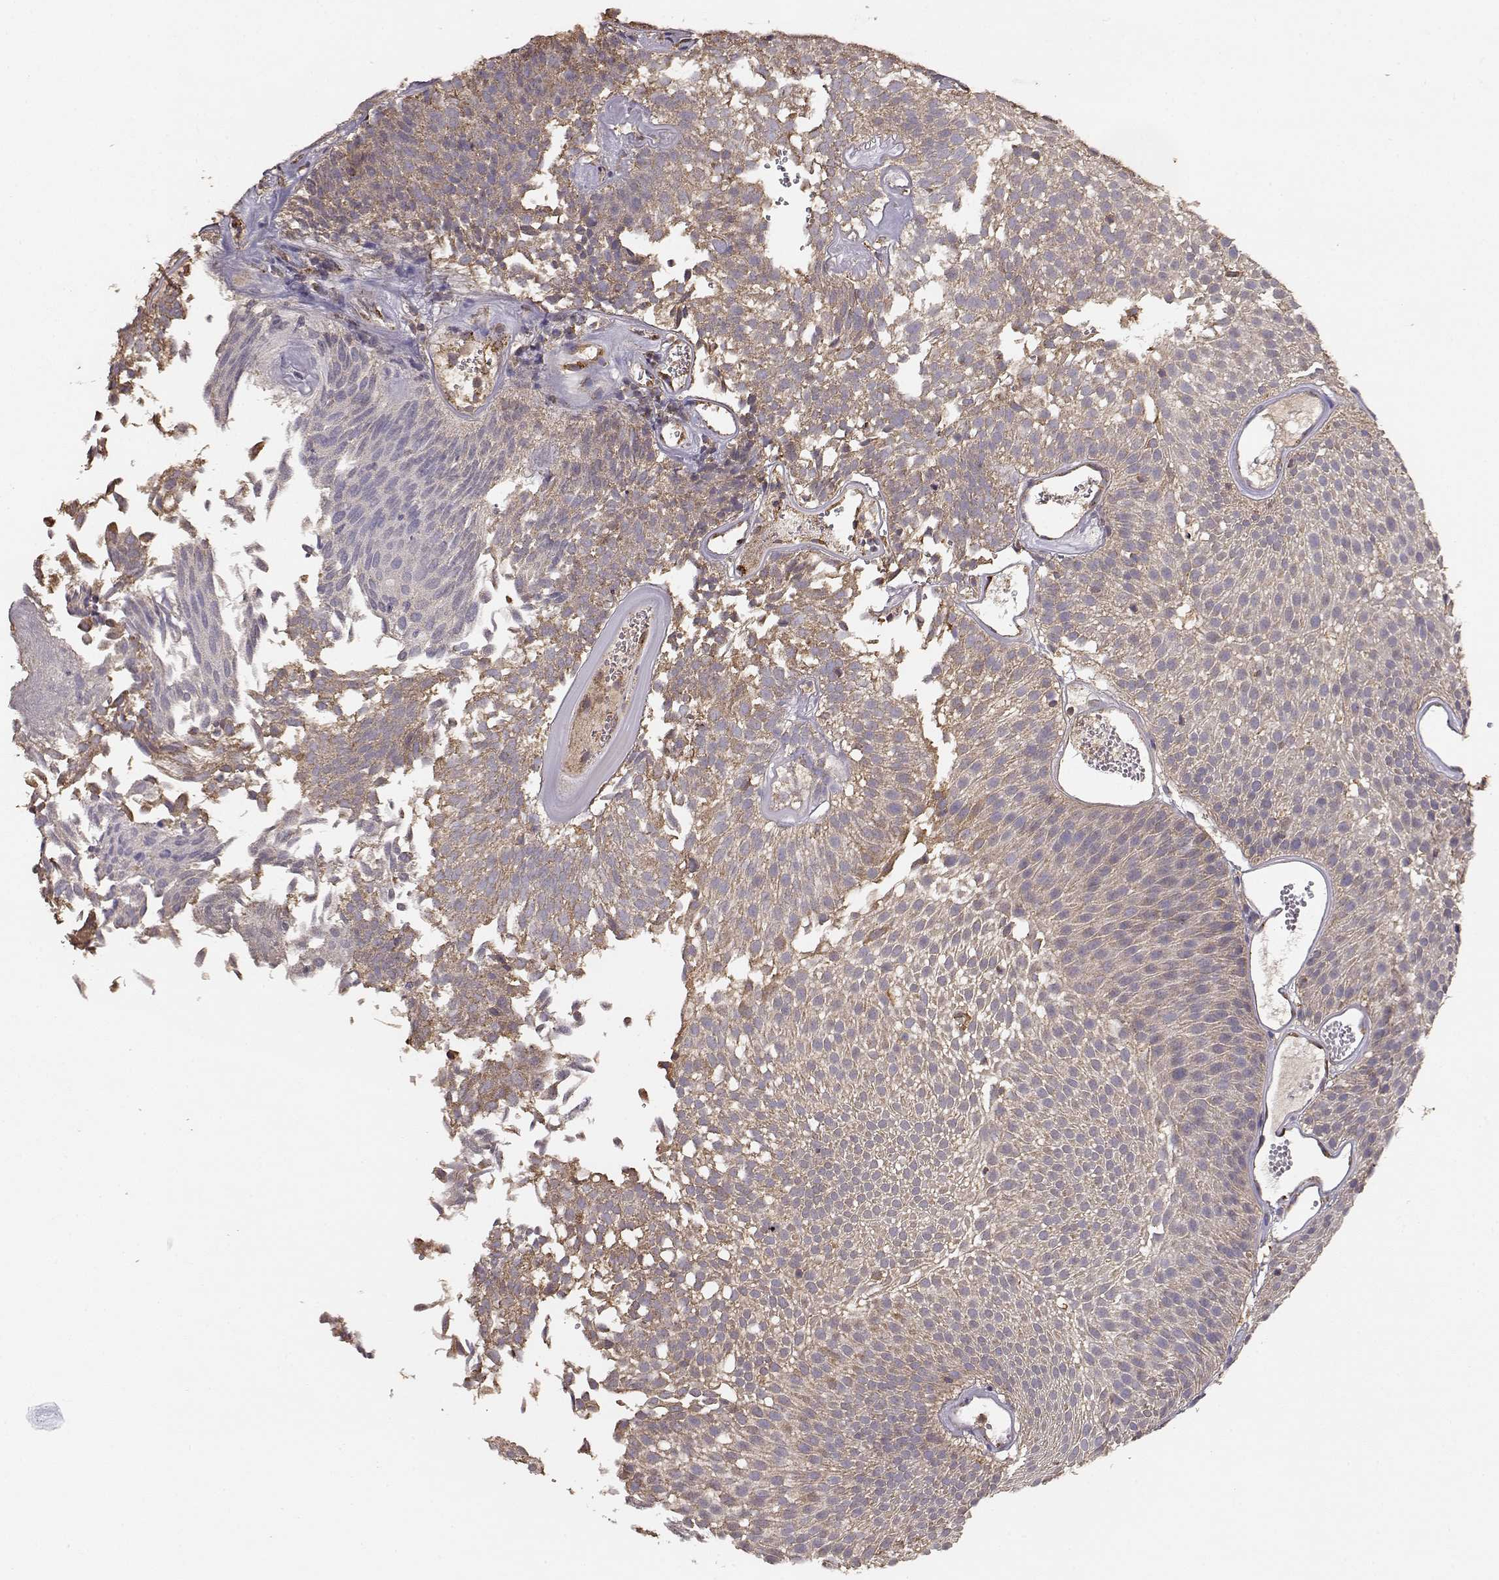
{"staining": {"intensity": "weak", "quantity": "25%-75%", "location": "cytoplasmic/membranous"}, "tissue": "urothelial cancer", "cell_type": "Tumor cells", "image_type": "cancer", "snomed": [{"axis": "morphology", "description": "Urothelial carcinoma, Low grade"}, {"axis": "topography", "description": "Urinary bladder"}], "caption": "Immunohistochemical staining of human urothelial cancer demonstrates weak cytoplasmic/membranous protein positivity in approximately 25%-75% of tumor cells.", "gene": "TARS3", "patient": {"sex": "male", "age": 52}}